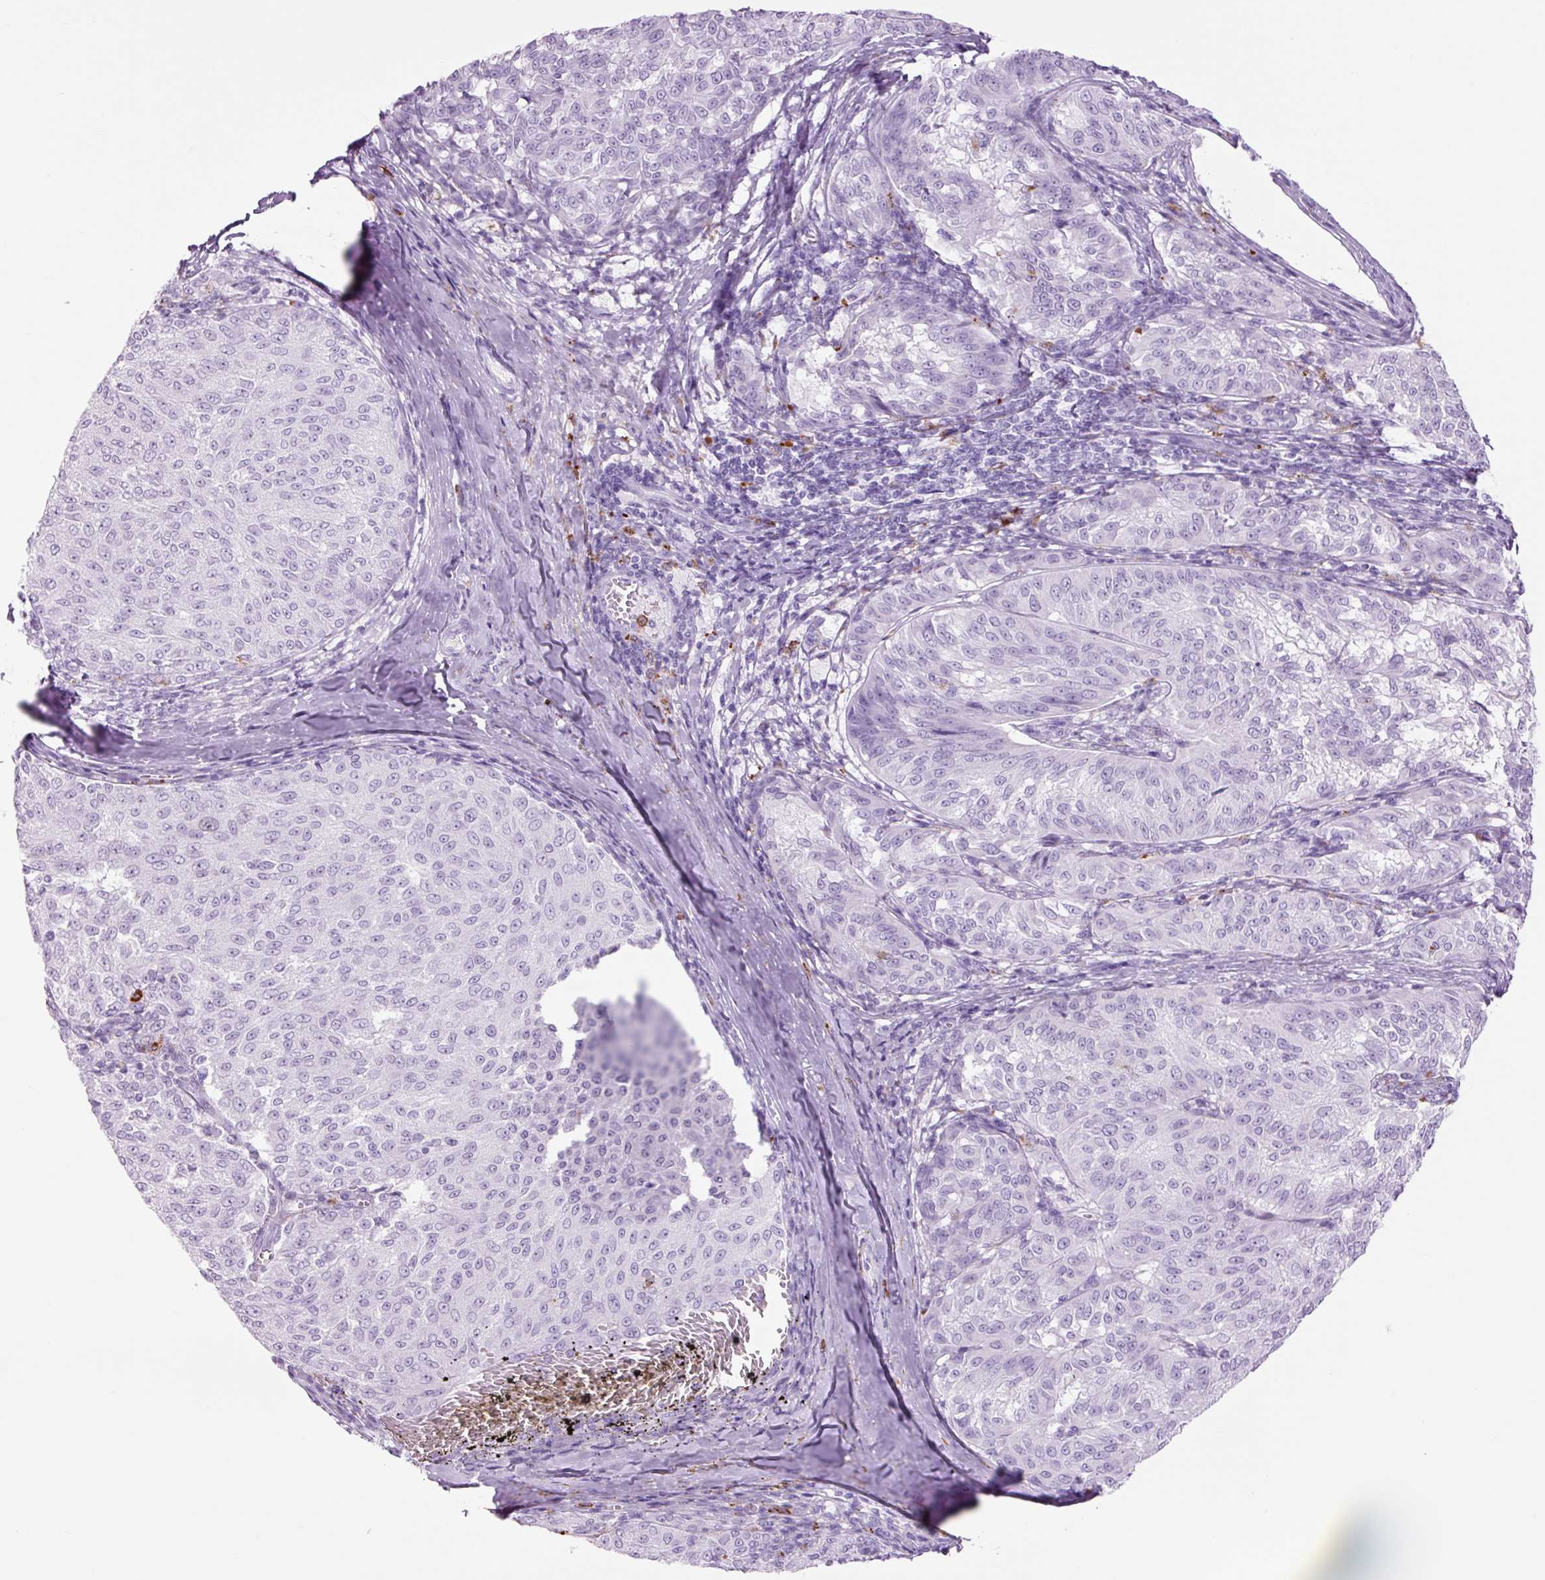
{"staining": {"intensity": "negative", "quantity": "none", "location": "none"}, "tissue": "melanoma", "cell_type": "Tumor cells", "image_type": "cancer", "snomed": [{"axis": "morphology", "description": "Malignant melanoma, NOS"}, {"axis": "topography", "description": "Skin"}], "caption": "IHC photomicrograph of neoplastic tissue: human malignant melanoma stained with DAB (3,3'-diaminobenzidine) demonstrates no significant protein staining in tumor cells.", "gene": "LYZ", "patient": {"sex": "female", "age": 72}}